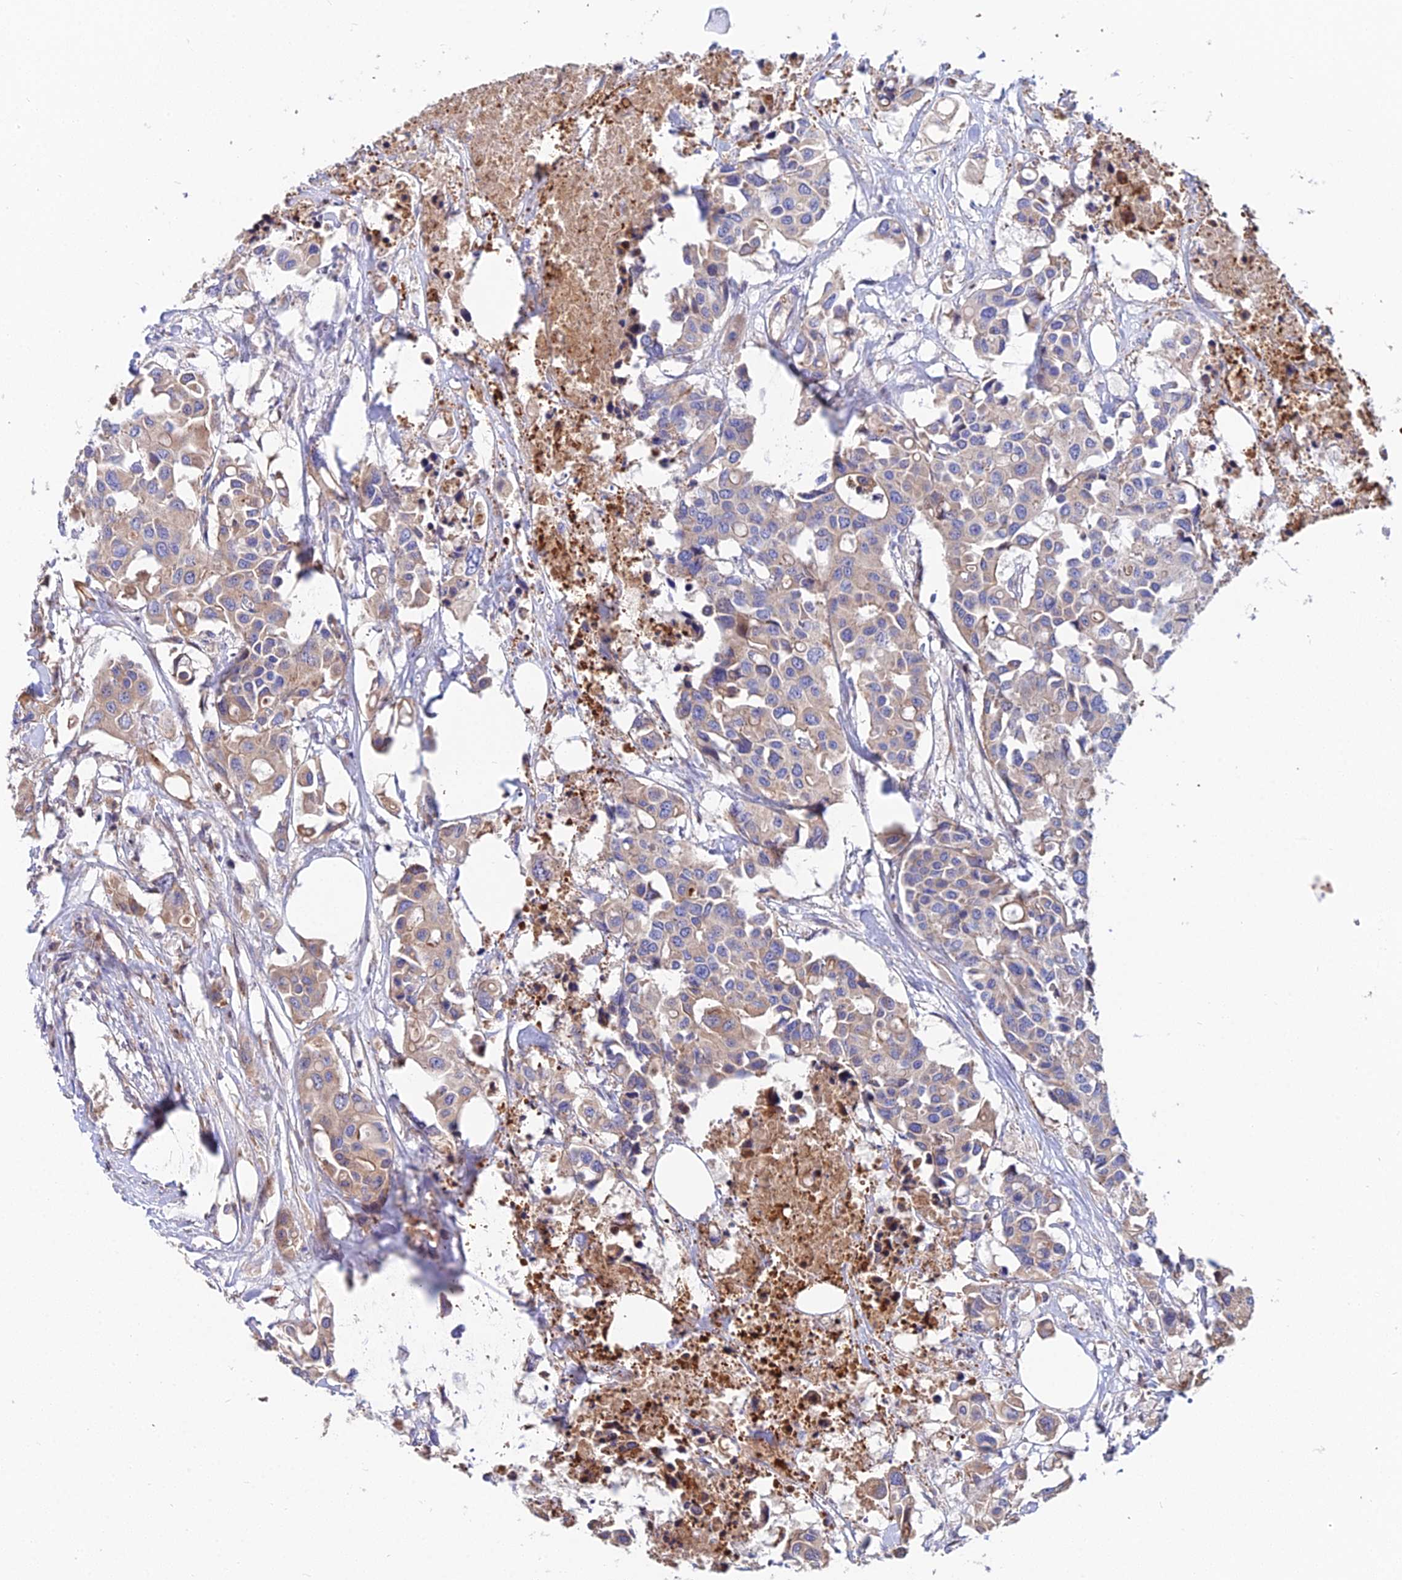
{"staining": {"intensity": "moderate", "quantity": "<25%", "location": "cytoplasmic/membranous"}, "tissue": "colorectal cancer", "cell_type": "Tumor cells", "image_type": "cancer", "snomed": [{"axis": "morphology", "description": "Adenocarcinoma, NOS"}, {"axis": "topography", "description": "Colon"}], "caption": "Brown immunohistochemical staining in human colorectal adenocarcinoma demonstrates moderate cytoplasmic/membranous staining in about <25% of tumor cells.", "gene": "CDC37L1", "patient": {"sex": "male", "age": 77}}